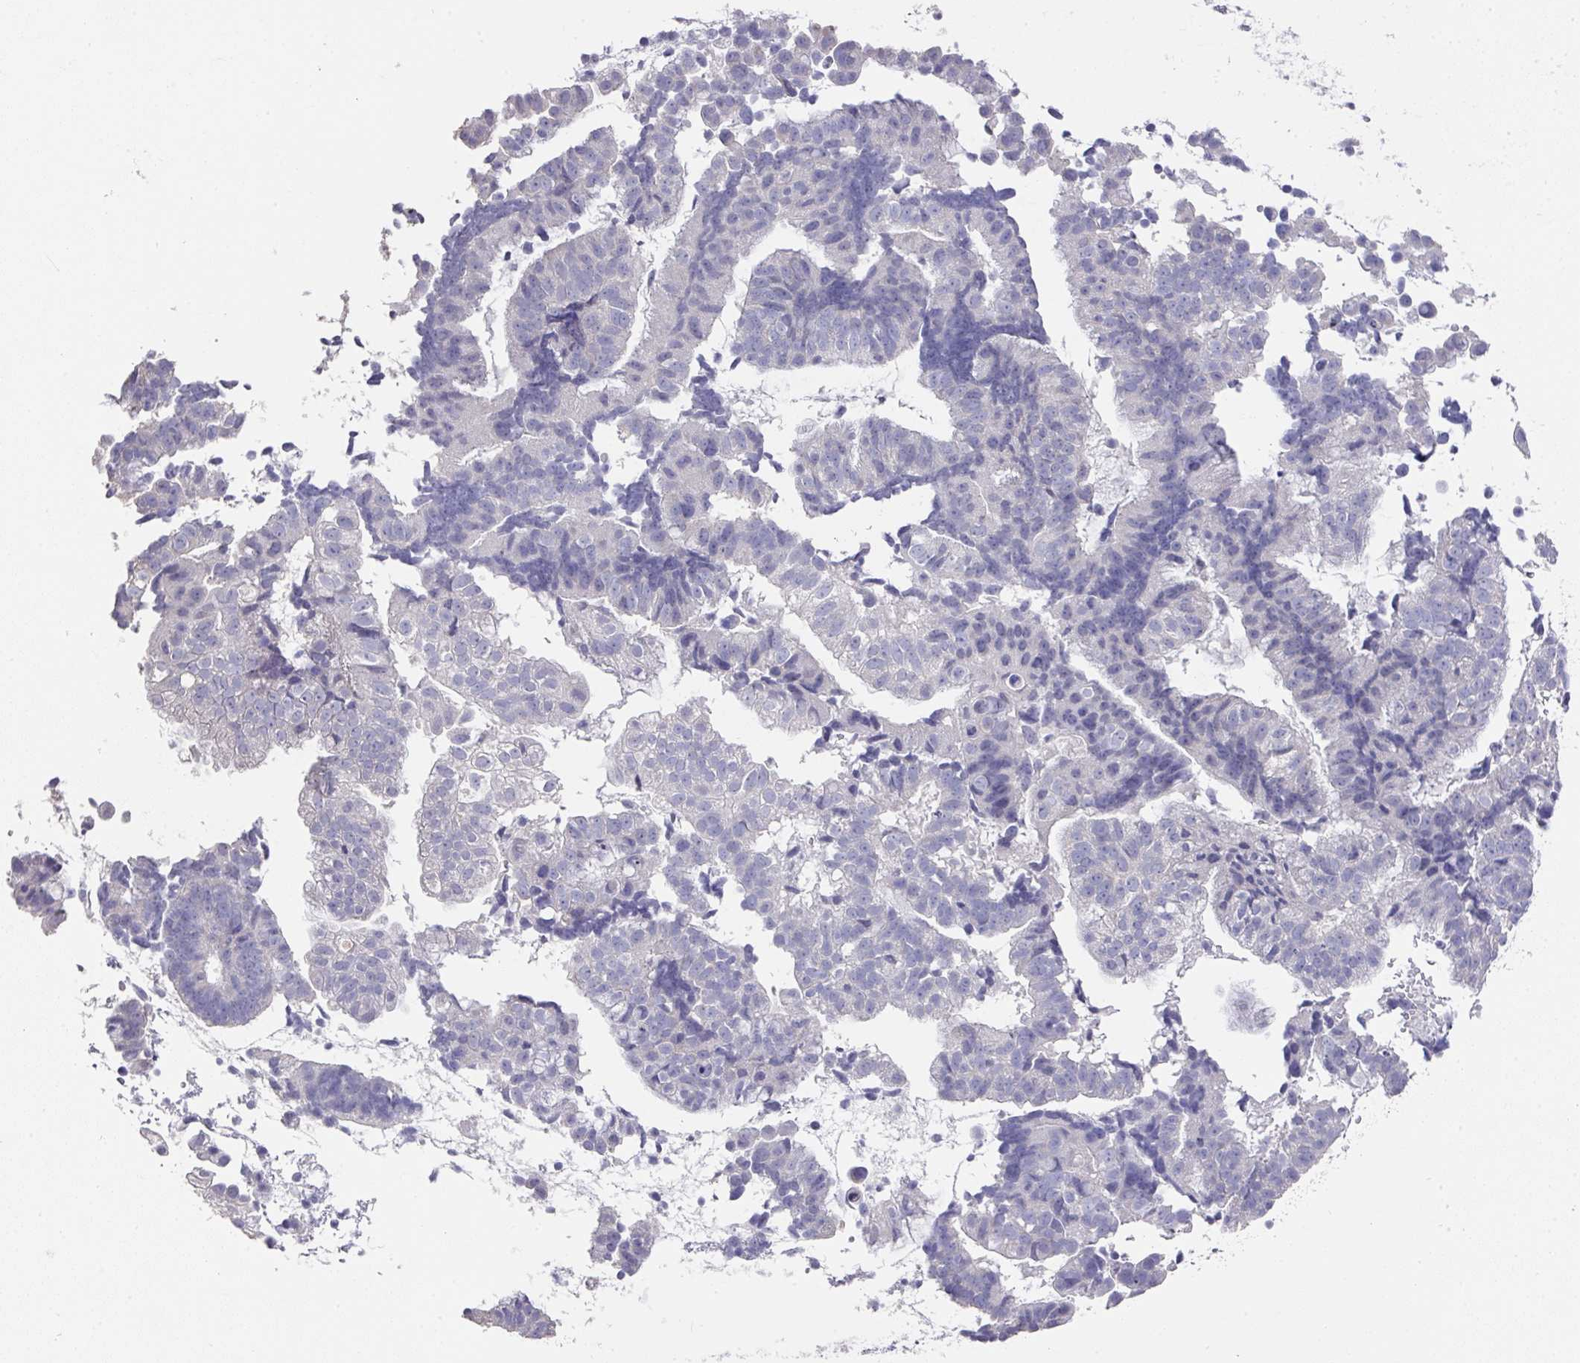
{"staining": {"intensity": "negative", "quantity": "none", "location": "none"}, "tissue": "endometrial cancer", "cell_type": "Tumor cells", "image_type": "cancer", "snomed": [{"axis": "morphology", "description": "Adenocarcinoma, NOS"}, {"axis": "topography", "description": "Endometrium"}], "caption": "The histopathology image shows no staining of tumor cells in endometrial cancer.", "gene": "DAZL", "patient": {"sex": "female", "age": 76}}